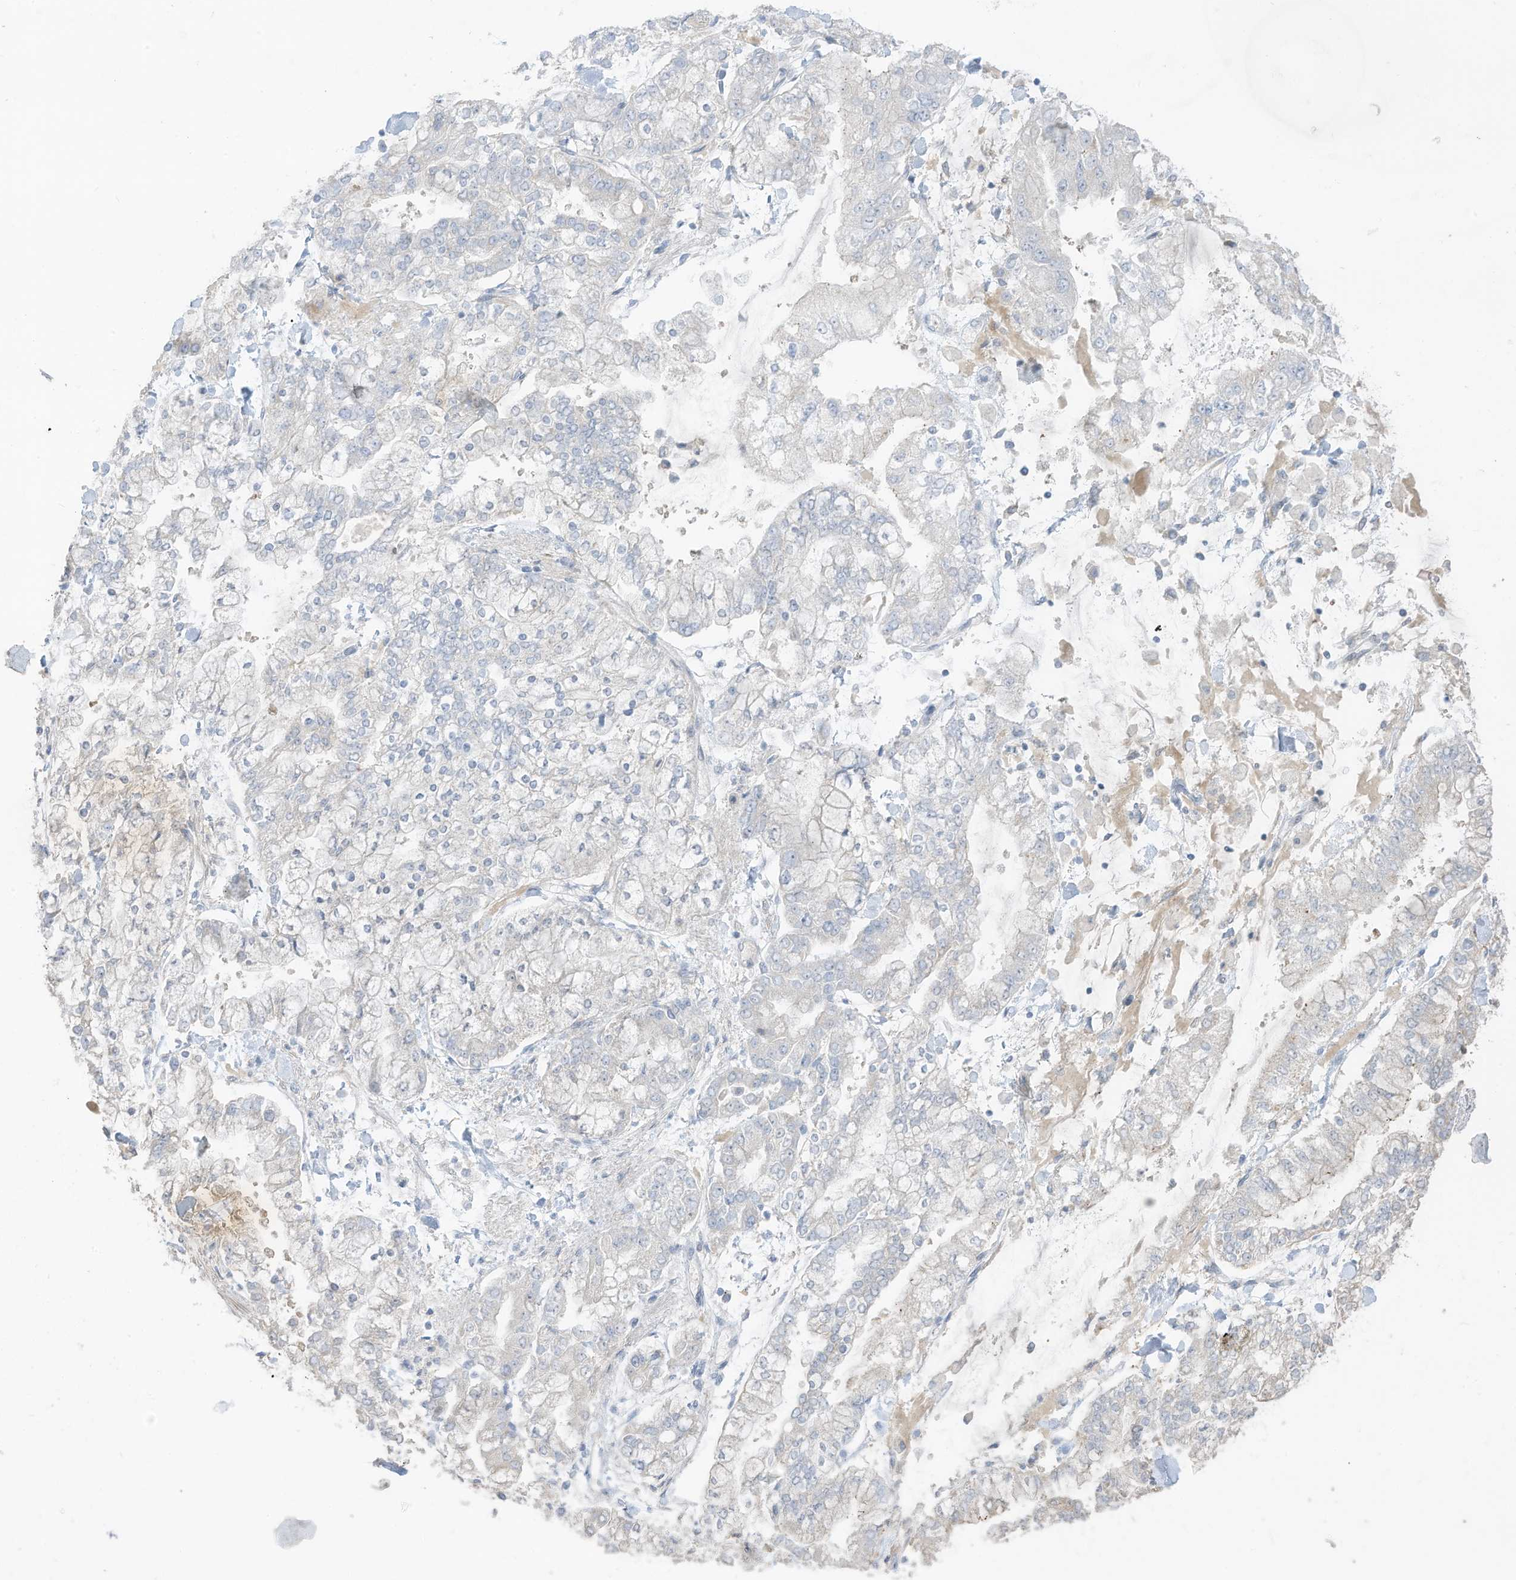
{"staining": {"intensity": "negative", "quantity": "none", "location": "none"}, "tissue": "stomach cancer", "cell_type": "Tumor cells", "image_type": "cancer", "snomed": [{"axis": "morphology", "description": "Normal tissue, NOS"}, {"axis": "morphology", "description": "Adenocarcinoma, NOS"}, {"axis": "topography", "description": "Stomach, upper"}, {"axis": "topography", "description": "Stomach"}], "caption": "Immunohistochemistry (IHC) of stomach cancer displays no positivity in tumor cells. (Immunohistochemistry (IHC), brightfield microscopy, high magnification).", "gene": "ASPRV1", "patient": {"sex": "male", "age": 76}}